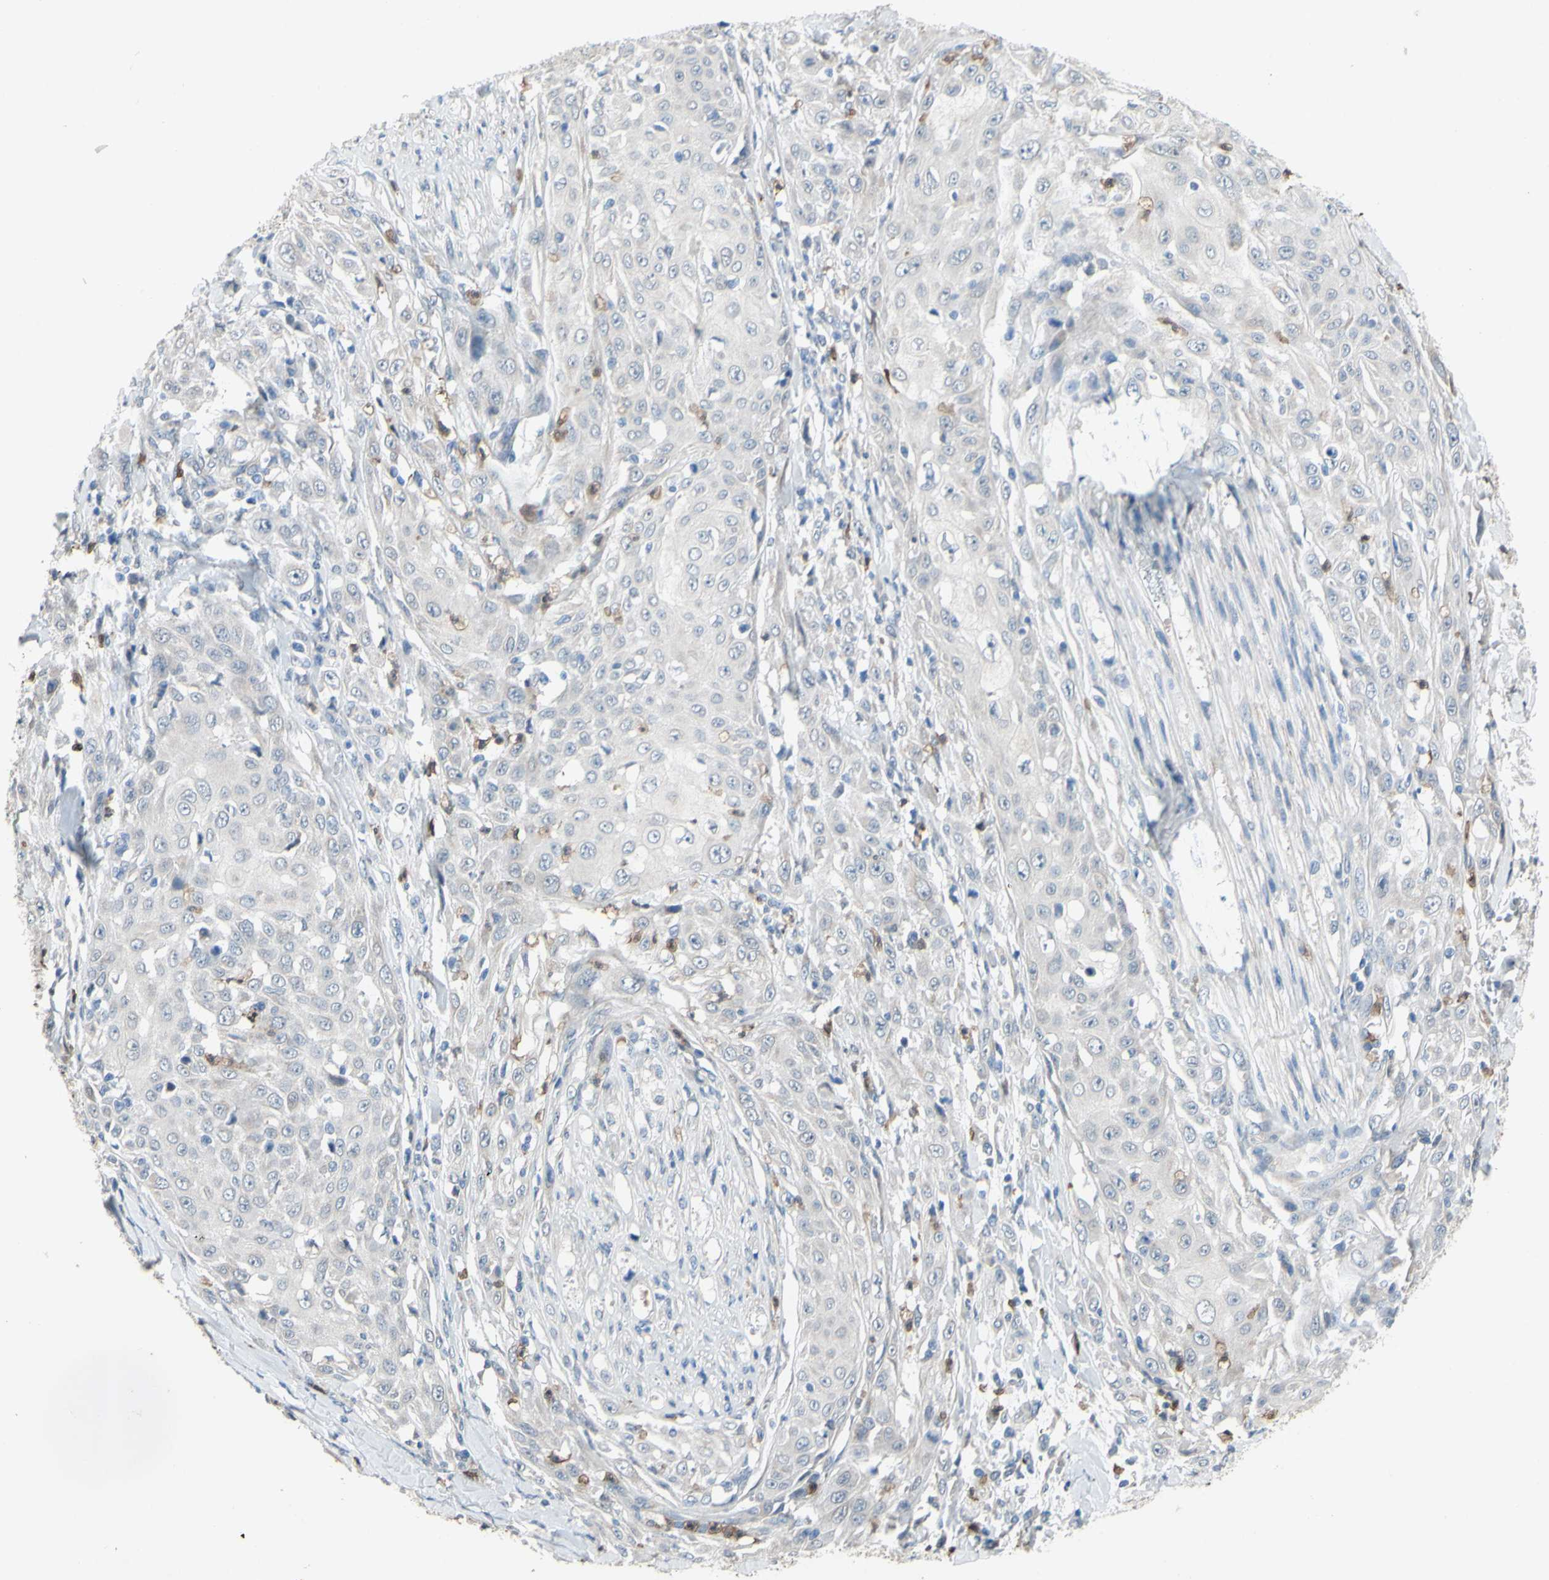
{"staining": {"intensity": "negative", "quantity": "none", "location": "none"}, "tissue": "skin cancer", "cell_type": "Tumor cells", "image_type": "cancer", "snomed": [{"axis": "morphology", "description": "Squamous cell carcinoma, NOS"}, {"axis": "morphology", "description": "Squamous cell carcinoma, metastatic, NOS"}, {"axis": "topography", "description": "Skin"}, {"axis": "topography", "description": "Lymph node"}], "caption": "This is an IHC photomicrograph of skin cancer (metastatic squamous cell carcinoma). There is no expression in tumor cells.", "gene": "GRAMD2B", "patient": {"sex": "male", "age": 75}}